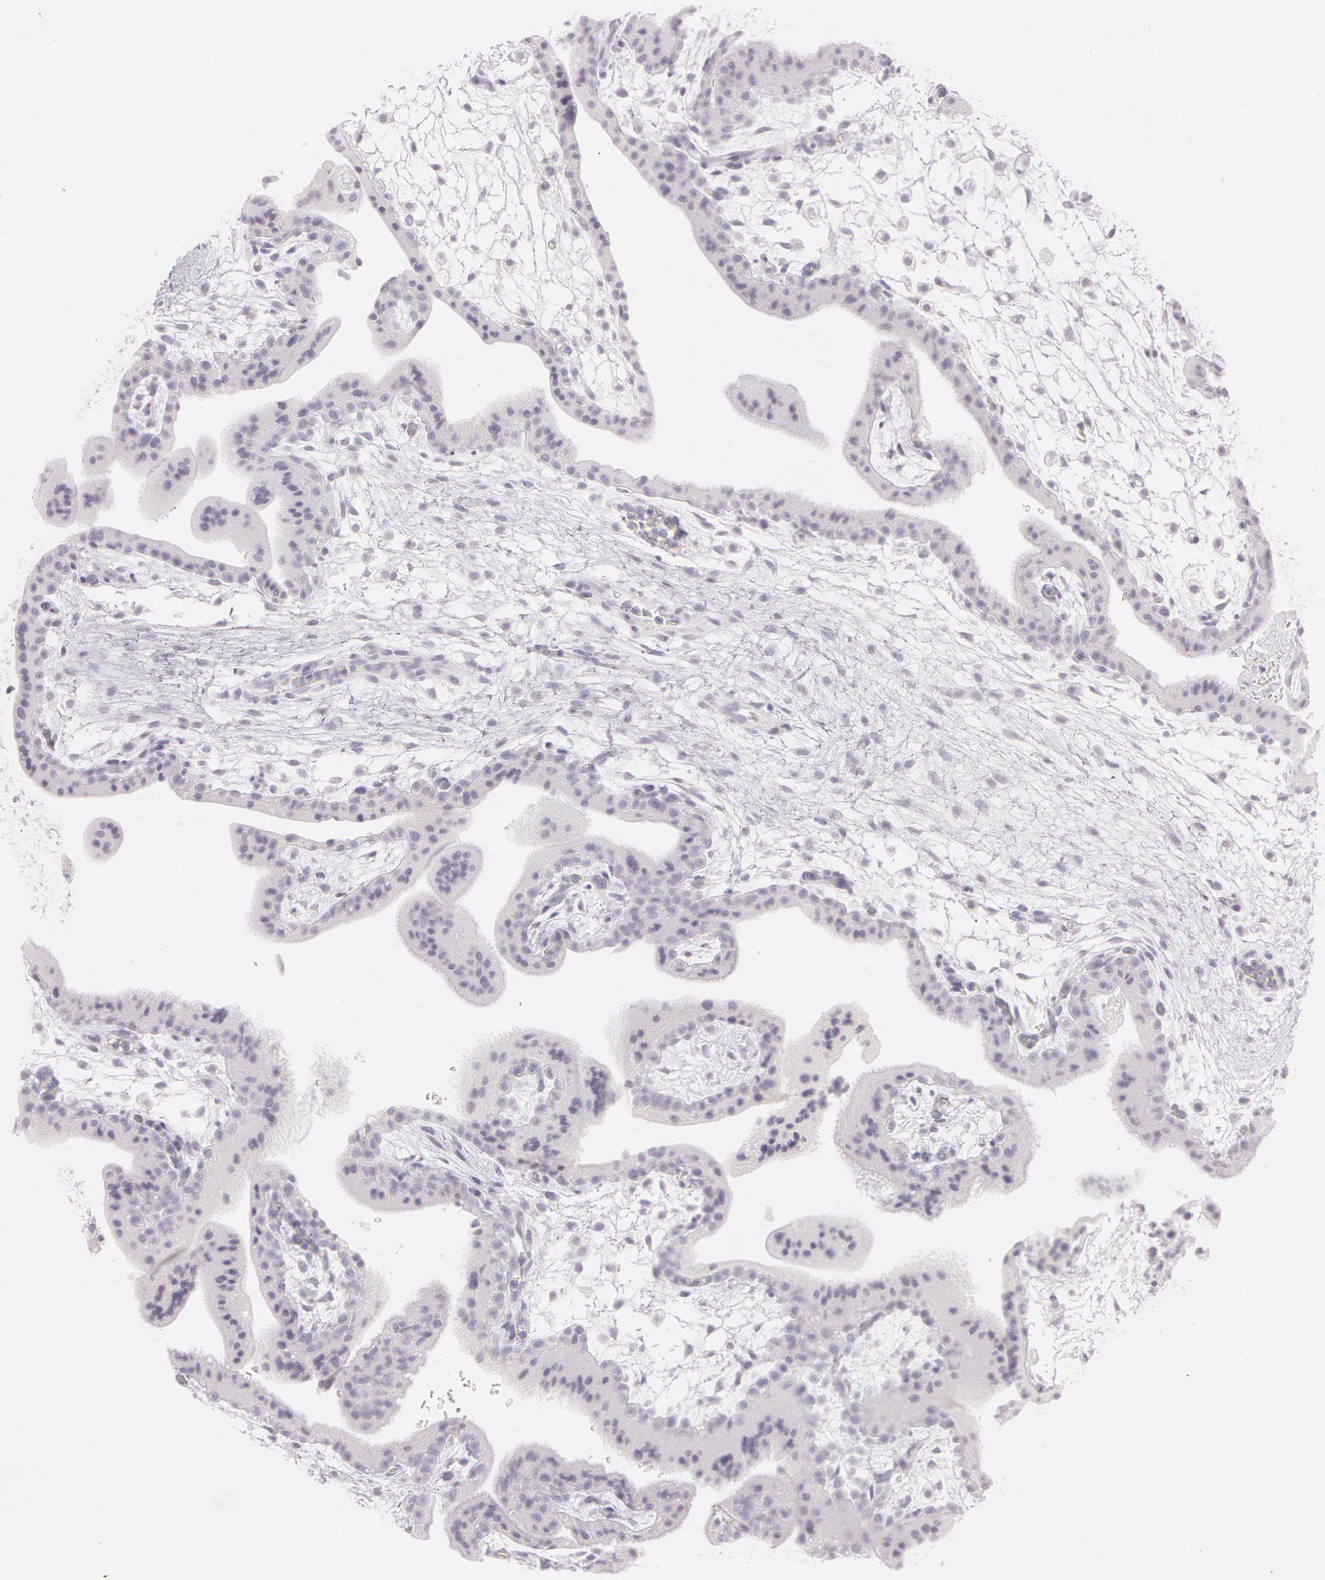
{"staining": {"intensity": "negative", "quantity": "none", "location": "none"}, "tissue": "placenta", "cell_type": "Decidual cells", "image_type": "normal", "snomed": [{"axis": "morphology", "description": "Normal tissue, NOS"}, {"axis": "topography", "description": "Placenta"}], "caption": "Immunohistochemistry (IHC) of unremarkable human placenta exhibits no staining in decidual cells. (DAB (3,3'-diaminobenzidine) immunohistochemistry visualized using brightfield microscopy, high magnification).", "gene": "OTC", "patient": {"sex": "female", "age": 35}}